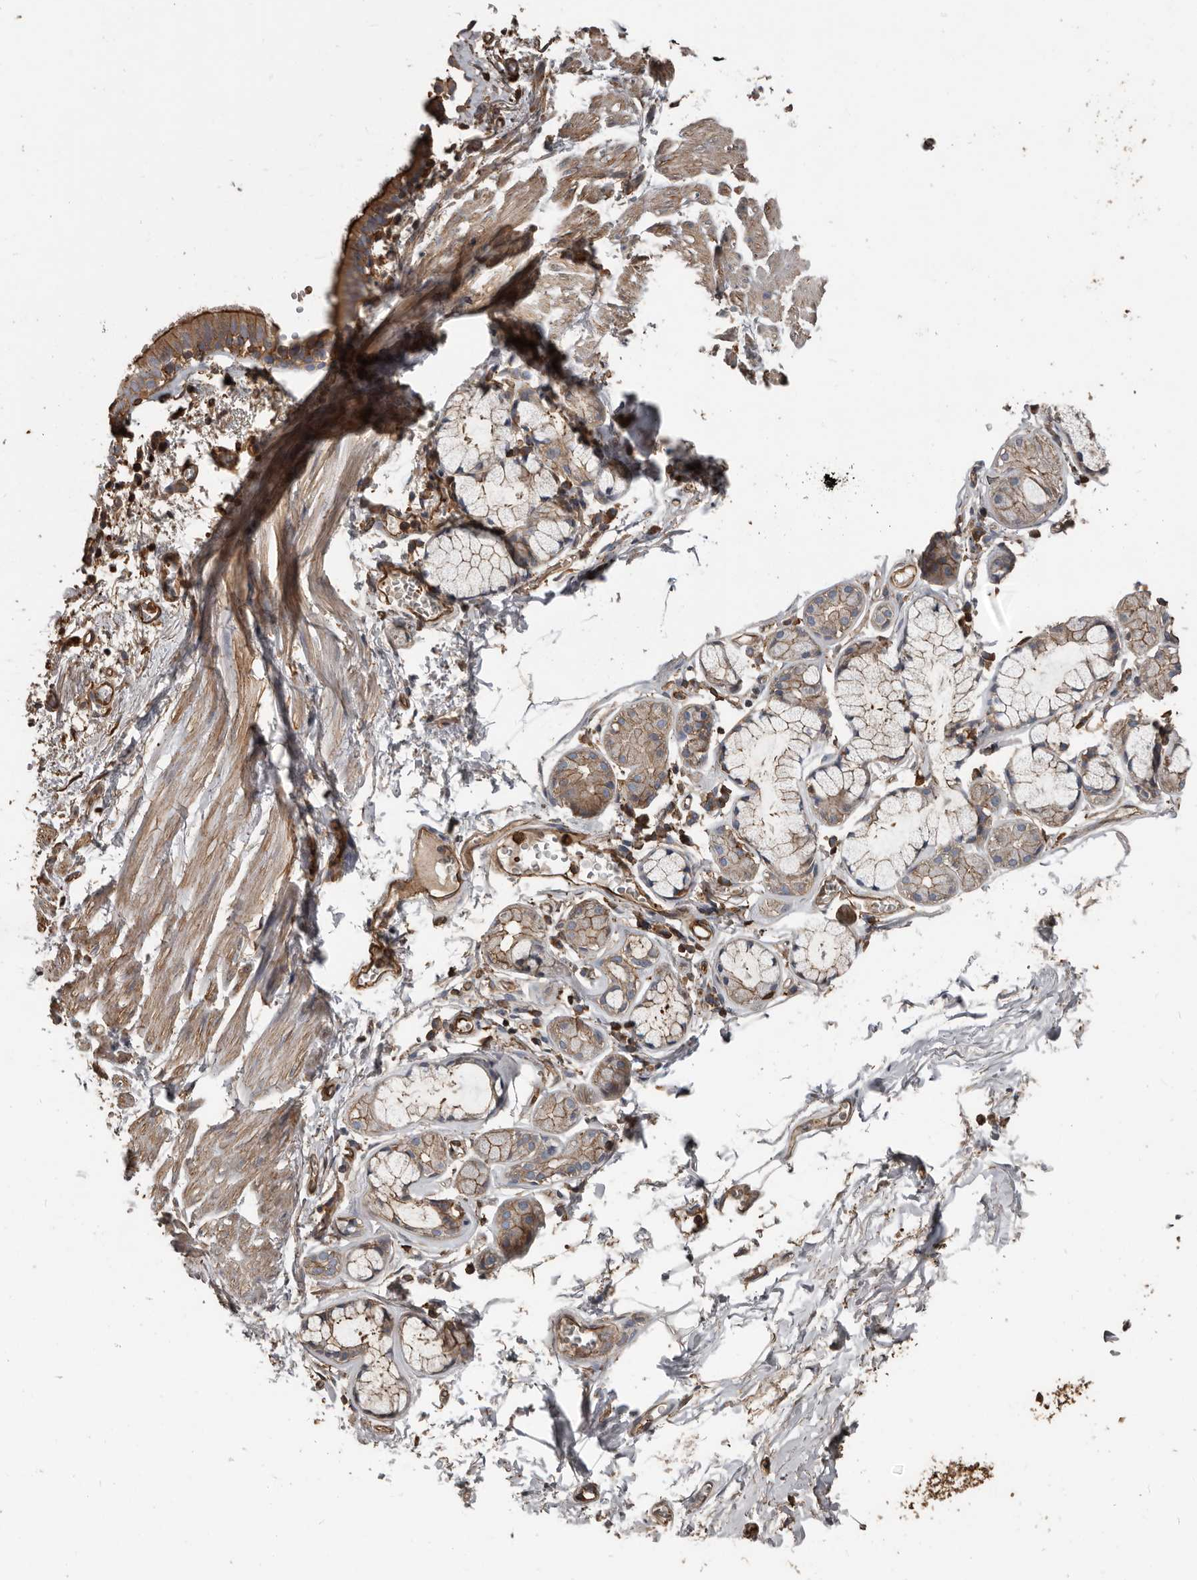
{"staining": {"intensity": "strong", "quantity": "25%-75%", "location": "cytoplasmic/membranous"}, "tissue": "bronchus", "cell_type": "Respiratory epithelial cells", "image_type": "normal", "snomed": [{"axis": "morphology", "description": "Normal tissue, NOS"}, {"axis": "topography", "description": "Bronchus"}, {"axis": "topography", "description": "Lung"}], "caption": "A high-resolution image shows immunohistochemistry staining of benign bronchus, which shows strong cytoplasmic/membranous staining in approximately 25%-75% of respiratory epithelial cells.", "gene": "DENND6B", "patient": {"sex": "male", "age": 56}}